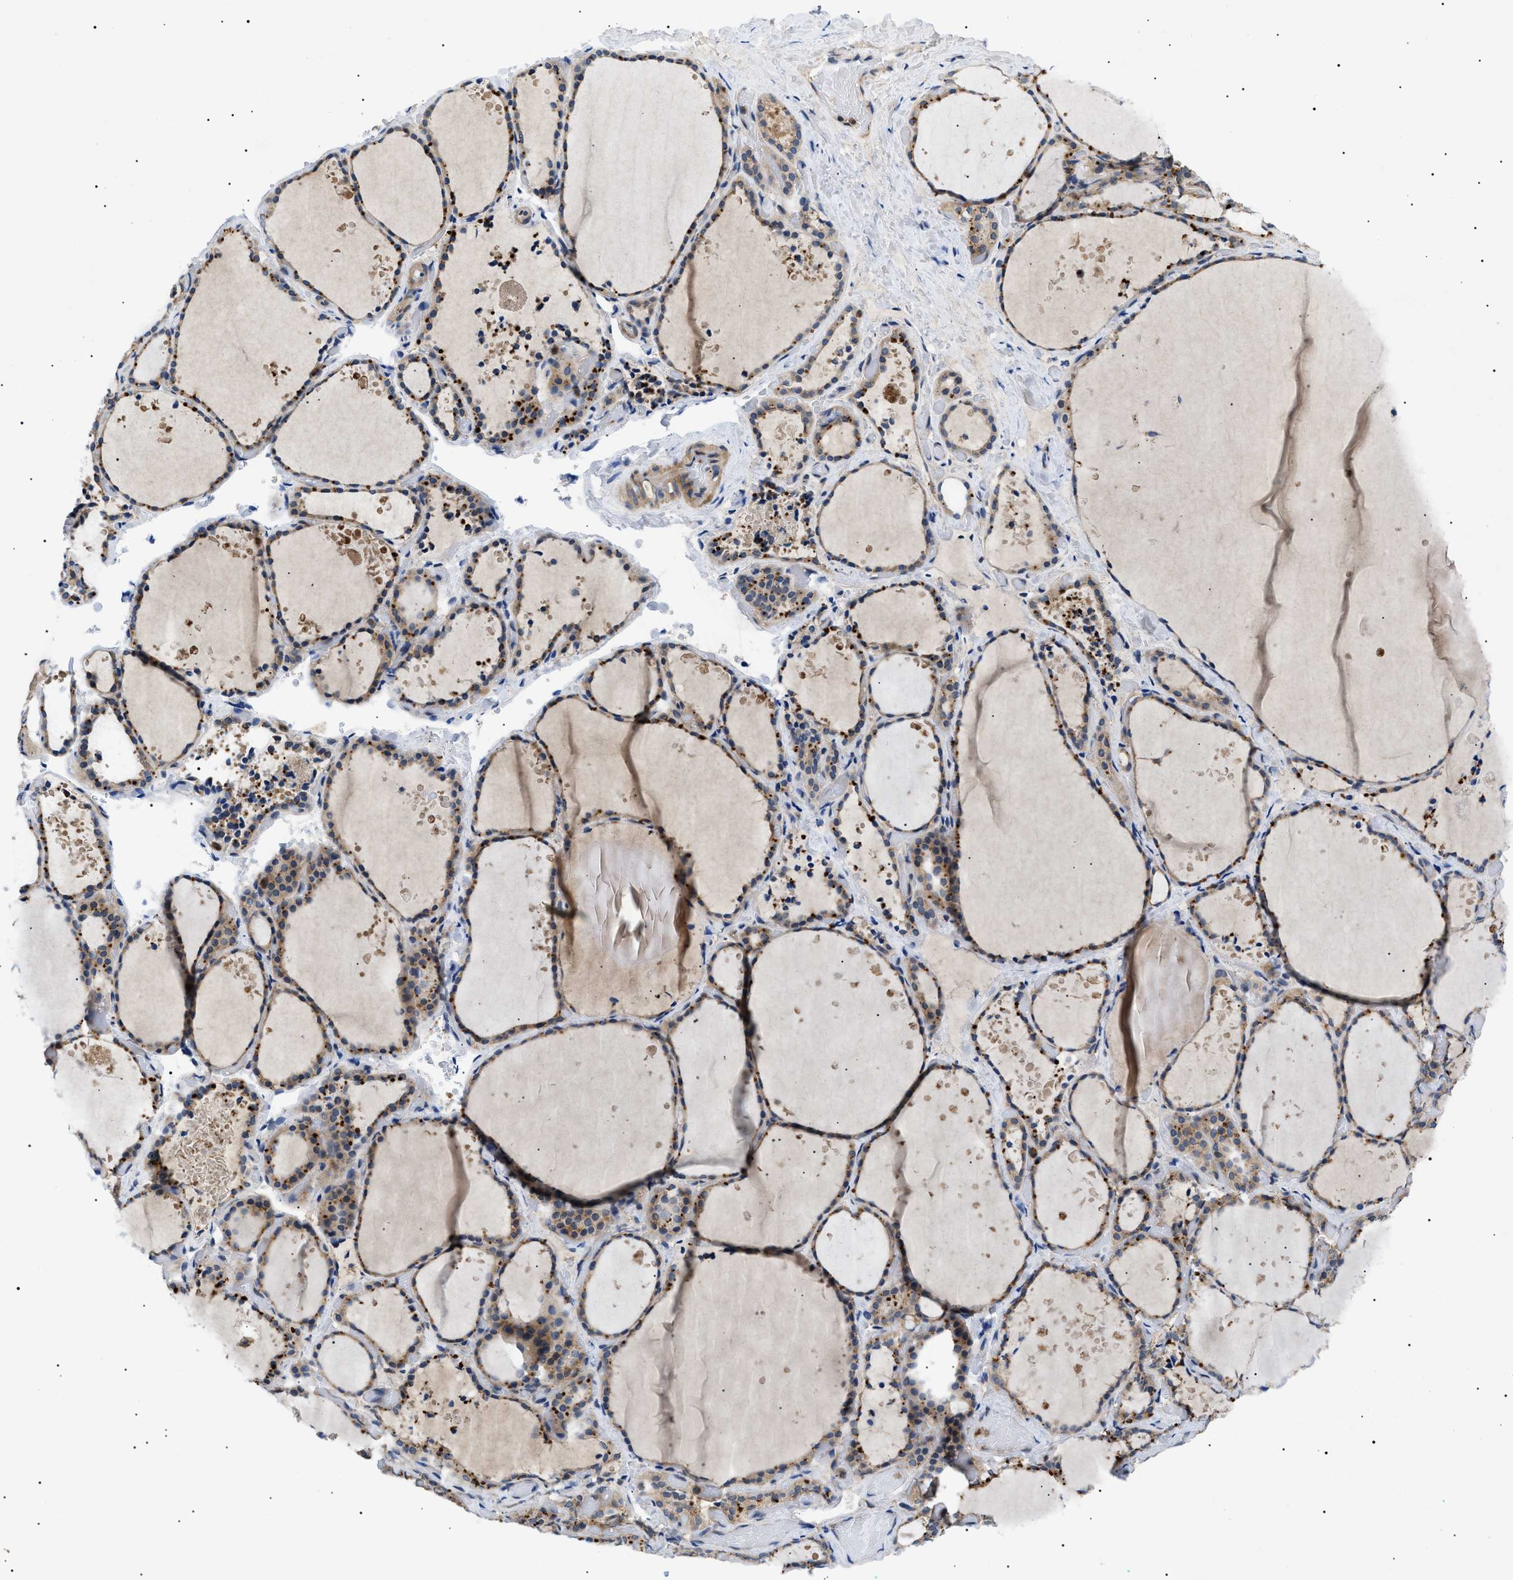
{"staining": {"intensity": "moderate", "quantity": ">75%", "location": "cytoplasmic/membranous"}, "tissue": "thyroid gland", "cell_type": "Glandular cells", "image_type": "normal", "snomed": [{"axis": "morphology", "description": "Normal tissue, NOS"}, {"axis": "topography", "description": "Thyroid gland"}], "caption": "Immunohistochemical staining of unremarkable human thyroid gland displays >75% levels of moderate cytoplasmic/membranous protein staining in about >75% of glandular cells. The protein is shown in brown color, while the nuclei are stained blue.", "gene": "RIPK1", "patient": {"sex": "female", "age": 44}}